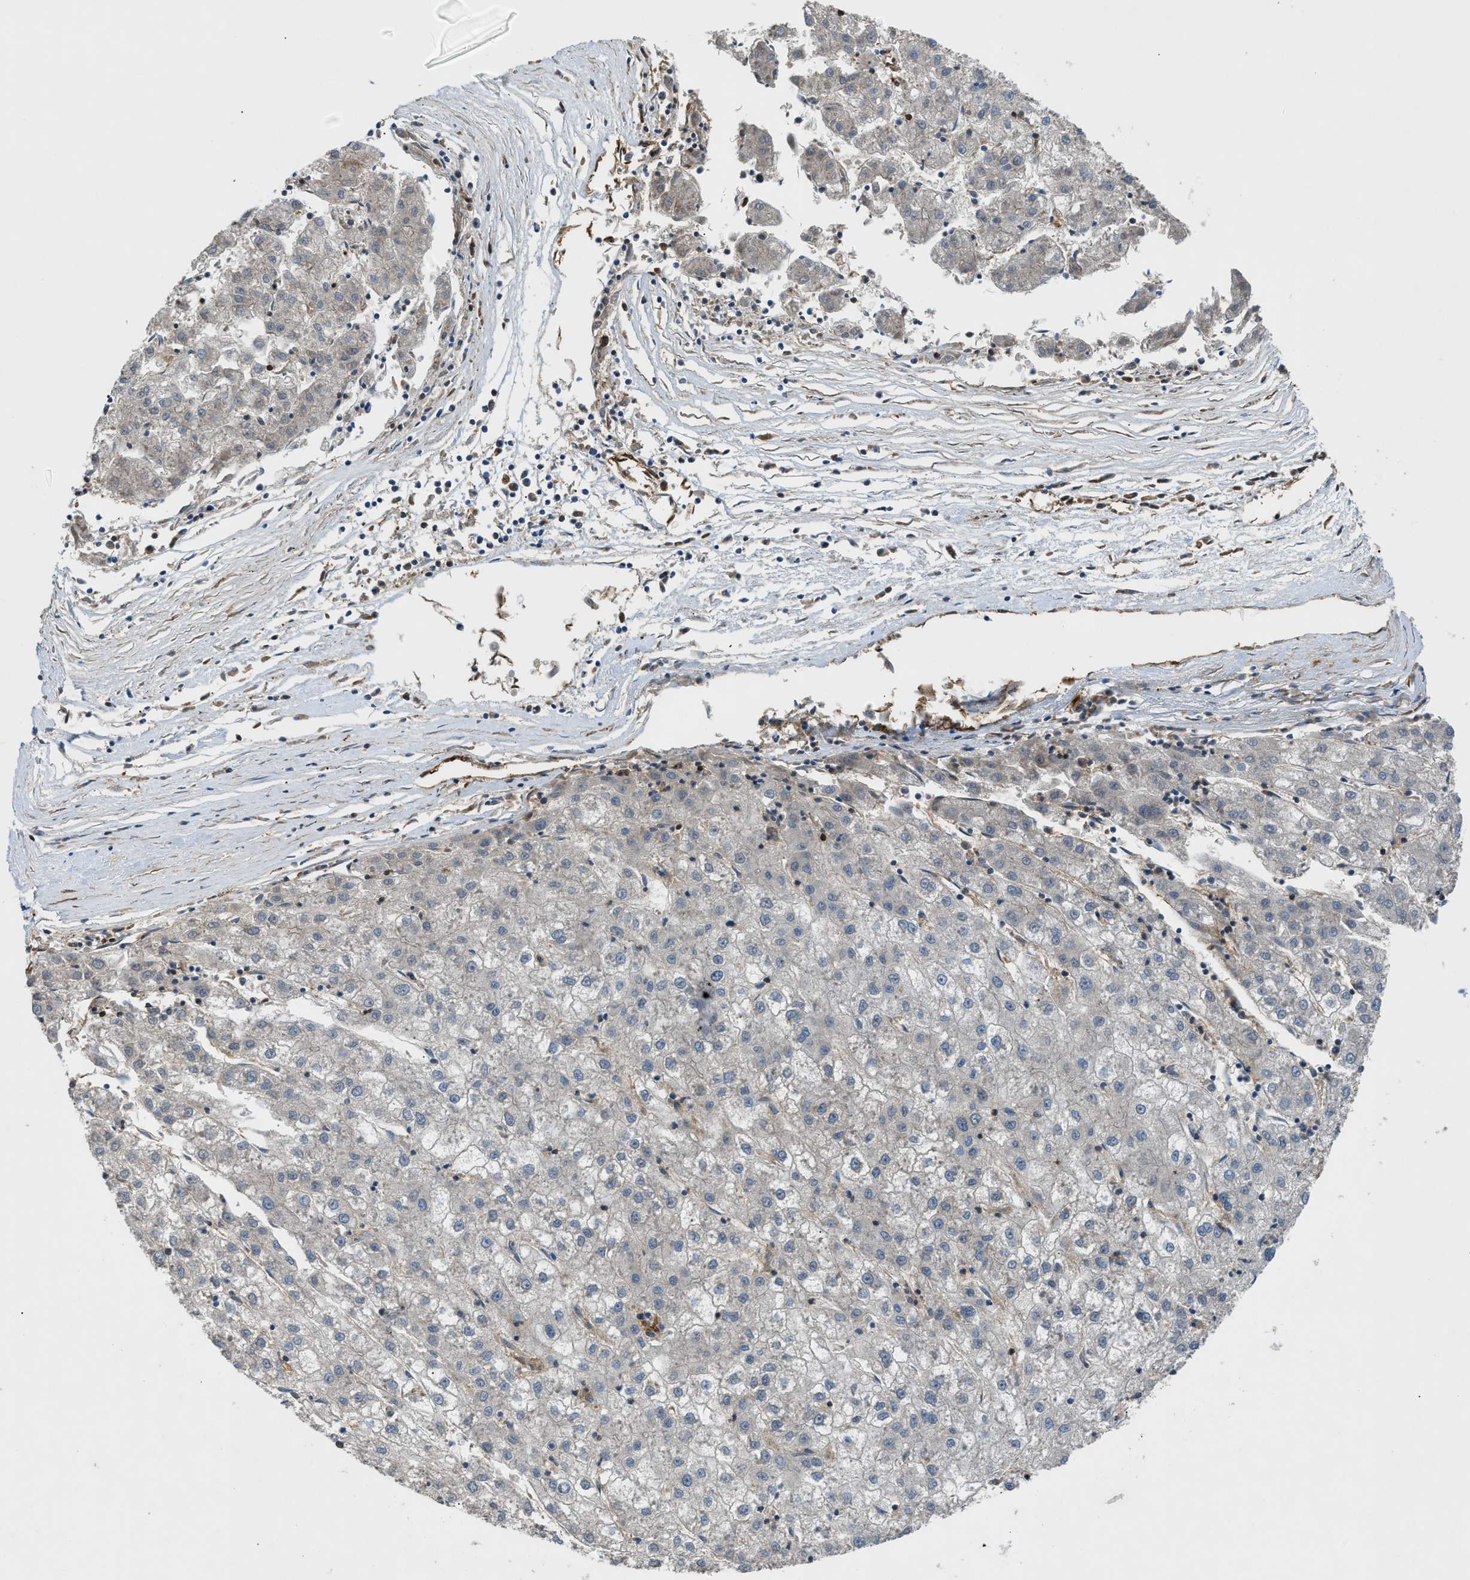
{"staining": {"intensity": "negative", "quantity": "none", "location": "none"}, "tissue": "liver cancer", "cell_type": "Tumor cells", "image_type": "cancer", "snomed": [{"axis": "morphology", "description": "Carcinoma, Hepatocellular, NOS"}, {"axis": "topography", "description": "Liver"}], "caption": "There is no significant expression in tumor cells of hepatocellular carcinoma (liver).", "gene": "TRAK2", "patient": {"sex": "male", "age": 72}}